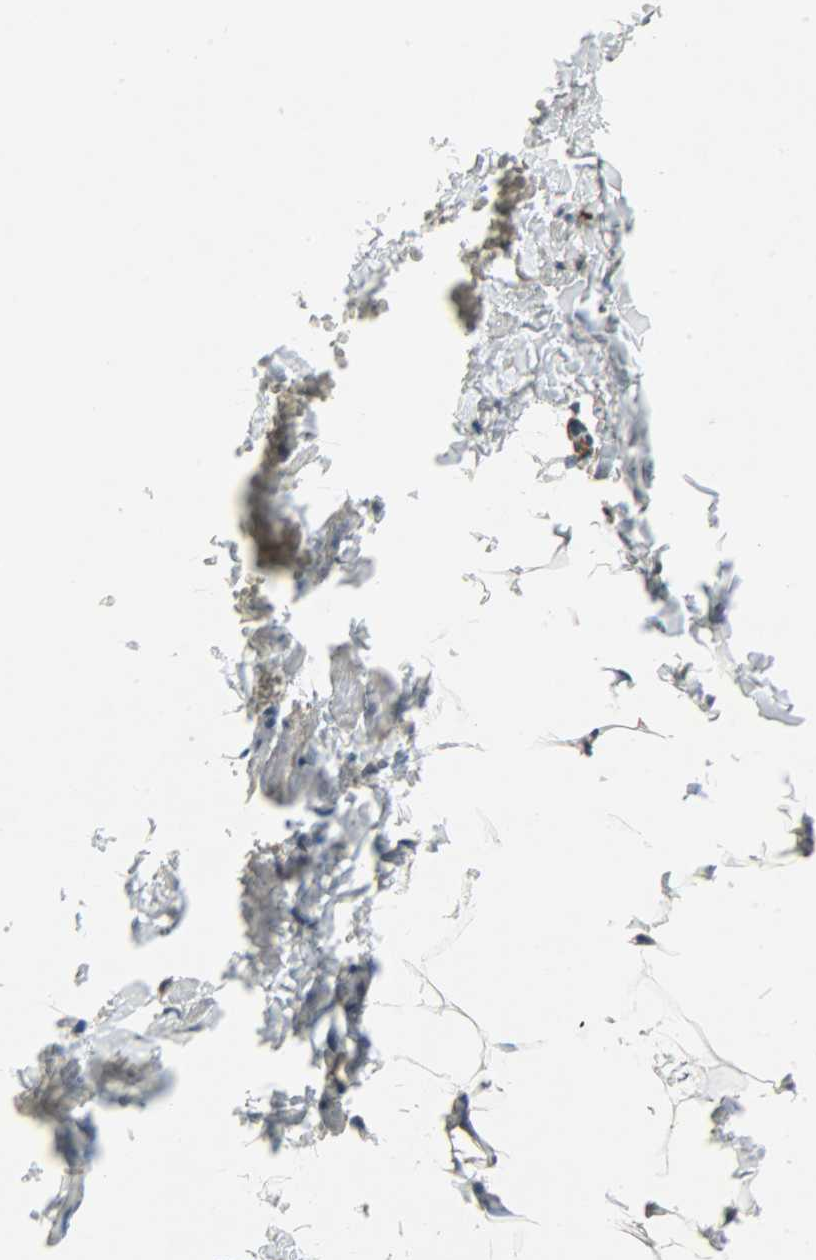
{"staining": {"intensity": "weak", "quantity": ">75%", "location": "cytoplasmic/membranous"}, "tissue": "adipose tissue", "cell_type": "Adipocytes", "image_type": "normal", "snomed": [{"axis": "morphology", "description": "Normal tissue, NOS"}, {"axis": "topography", "description": "Vascular tissue"}], "caption": "Immunohistochemical staining of unremarkable human adipose tissue exhibits low levels of weak cytoplasmic/membranous positivity in about >75% of adipocytes. (DAB (3,3'-diaminobenzidine) IHC with brightfield microscopy, high magnification).", "gene": "KIAA1217", "patient": {"sex": "male", "age": 41}}